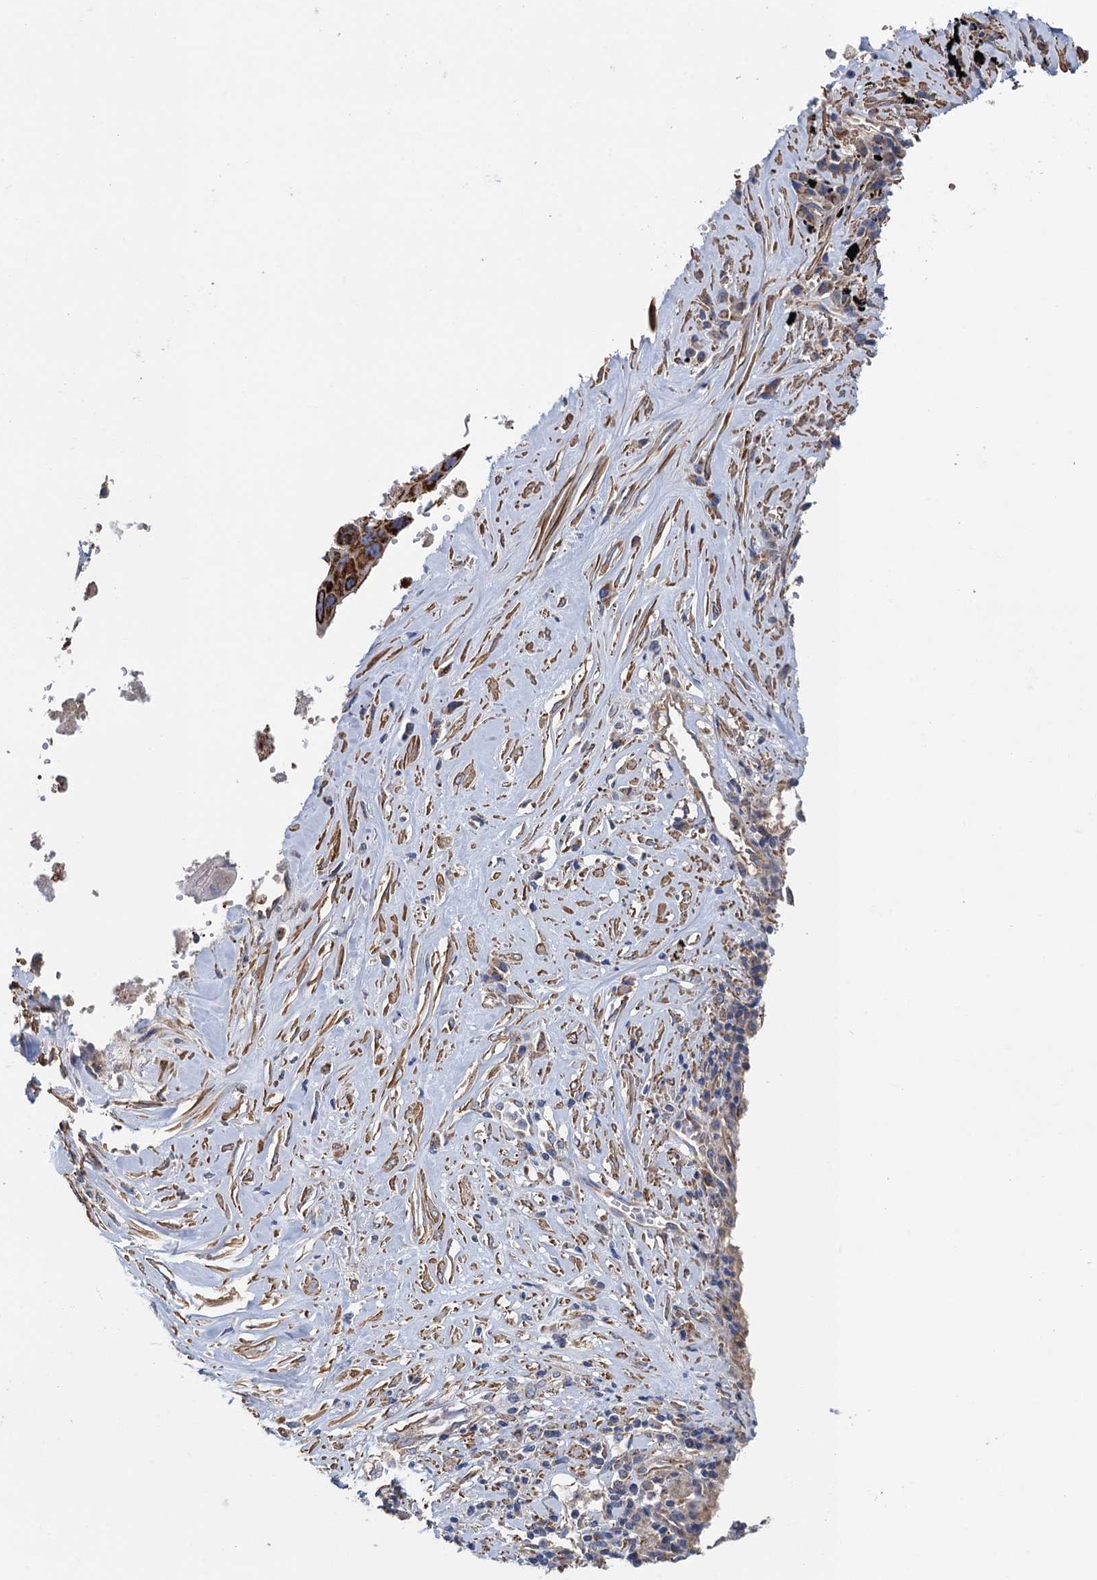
{"staining": {"intensity": "strong", "quantity": ">75%", "location": "cytoplasmic/membranous"}, "tissue": "lung cancer", "cell_type": "Tumor cells", "image_type": "cancer", "snomed": [{"axis": "morphology", "description": "Squamous cell carcinoma, NOS"}, {"axis": "topography", "description": "Lung"}], "caption": "This image reveals squamous cell carcinoma (lung) stained with immunohistochemistry to label a protein in brown. The cytoplasmic/membranous of tumor cells show strong positivity for the protein. Nuclei are counter-stained blue.", "gene": "GCSH", "patient": {"sex": "male", "age": 61}}